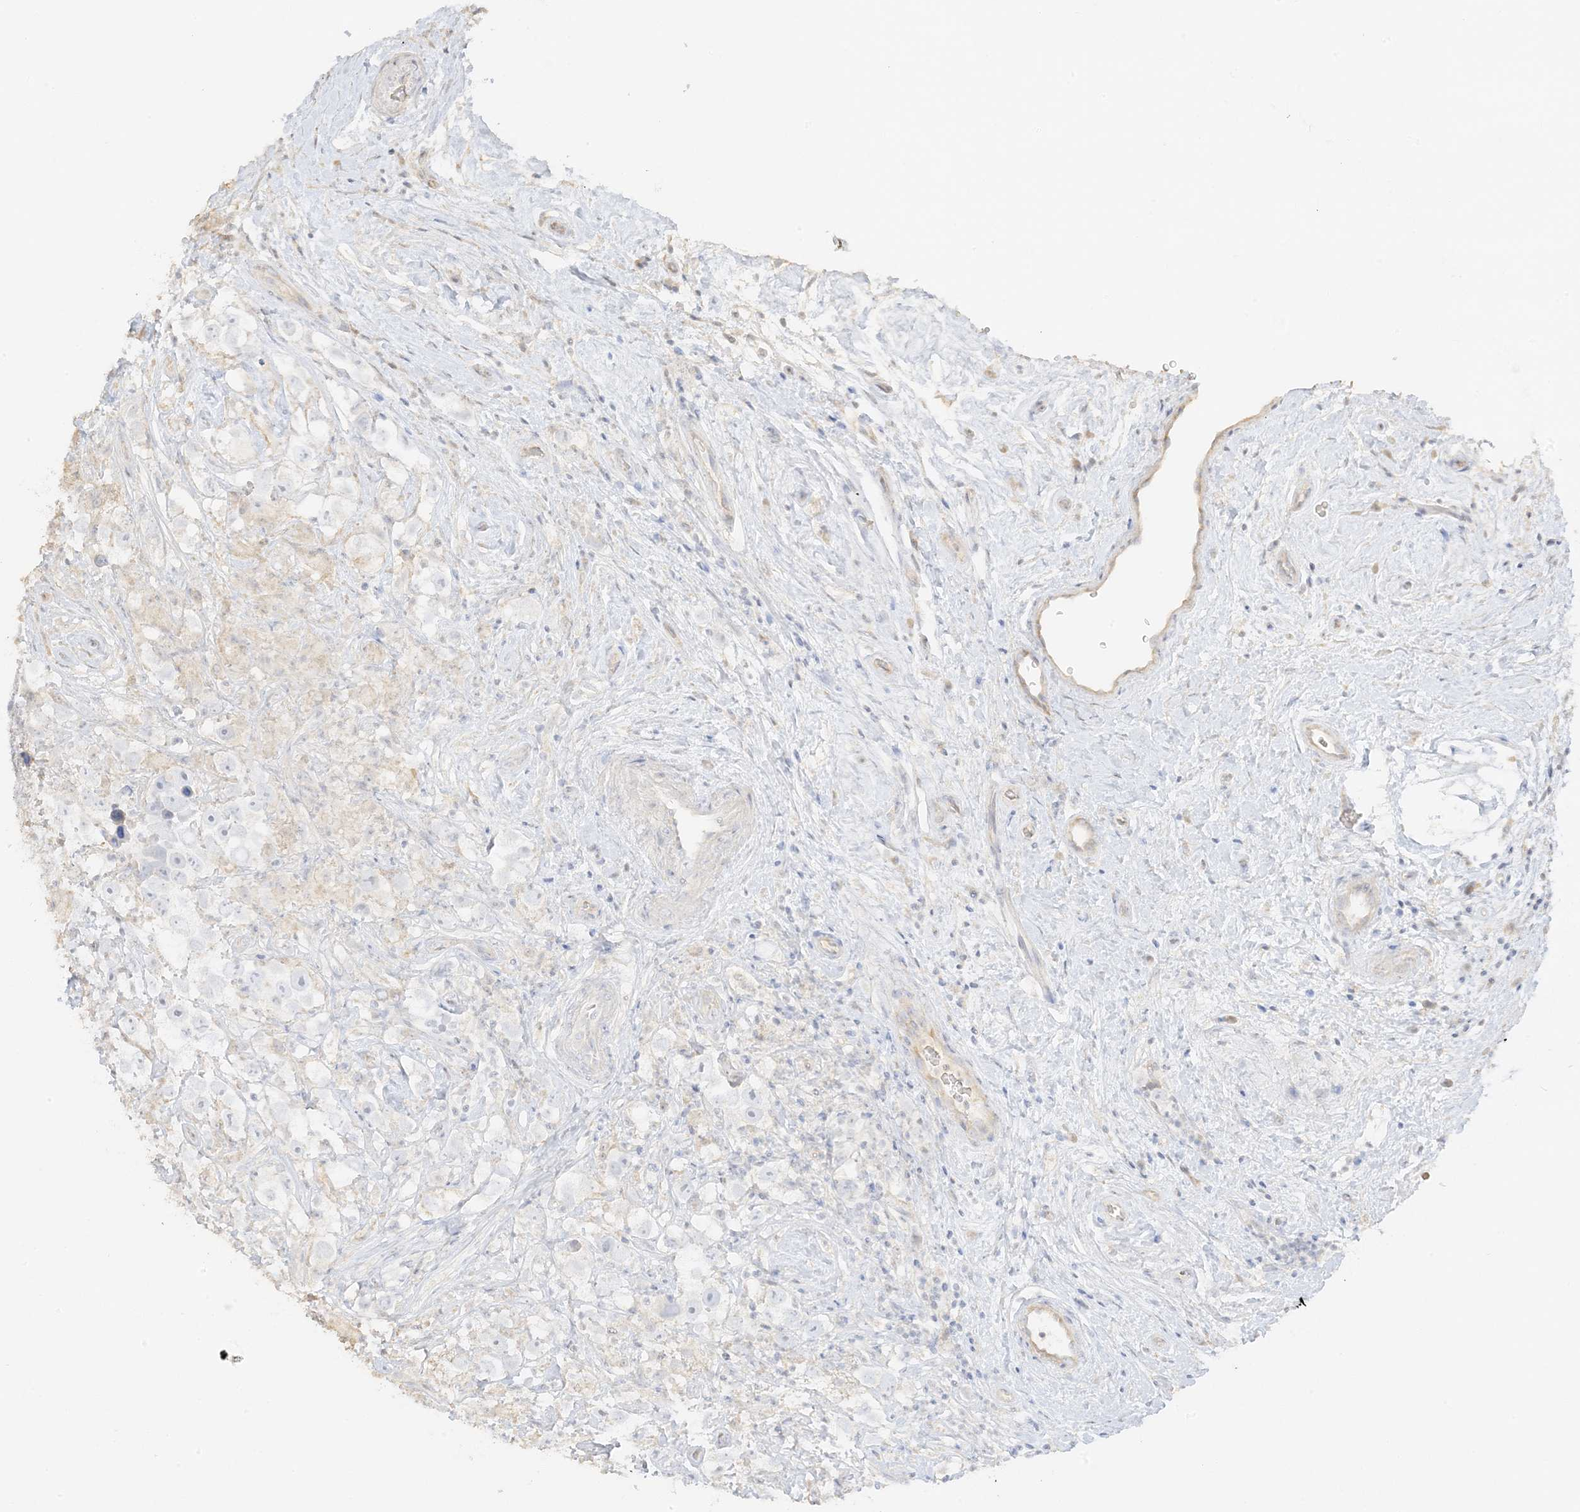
{"staining": {"intensity": "negative", "quantity": "none", "location": "none"}, "tissue": "testis cancer", "cell_type": "Tumor cells", "image_type": "cancer", "snomed": [{"axis": "morphology", "description": "Seminoma, NOS"}, {"axis": "topography", "description": "Testis"}], "caption": "Immunohistochemistry photomicrograph of neoplastic tissue: human testis seminoma stained with DAB (3,3'-diaminobenzidine) displays no significant protein positivity in tumor cells.", "gene": "ZBTB41", "patient": {"sex": "male", "age": 49}}